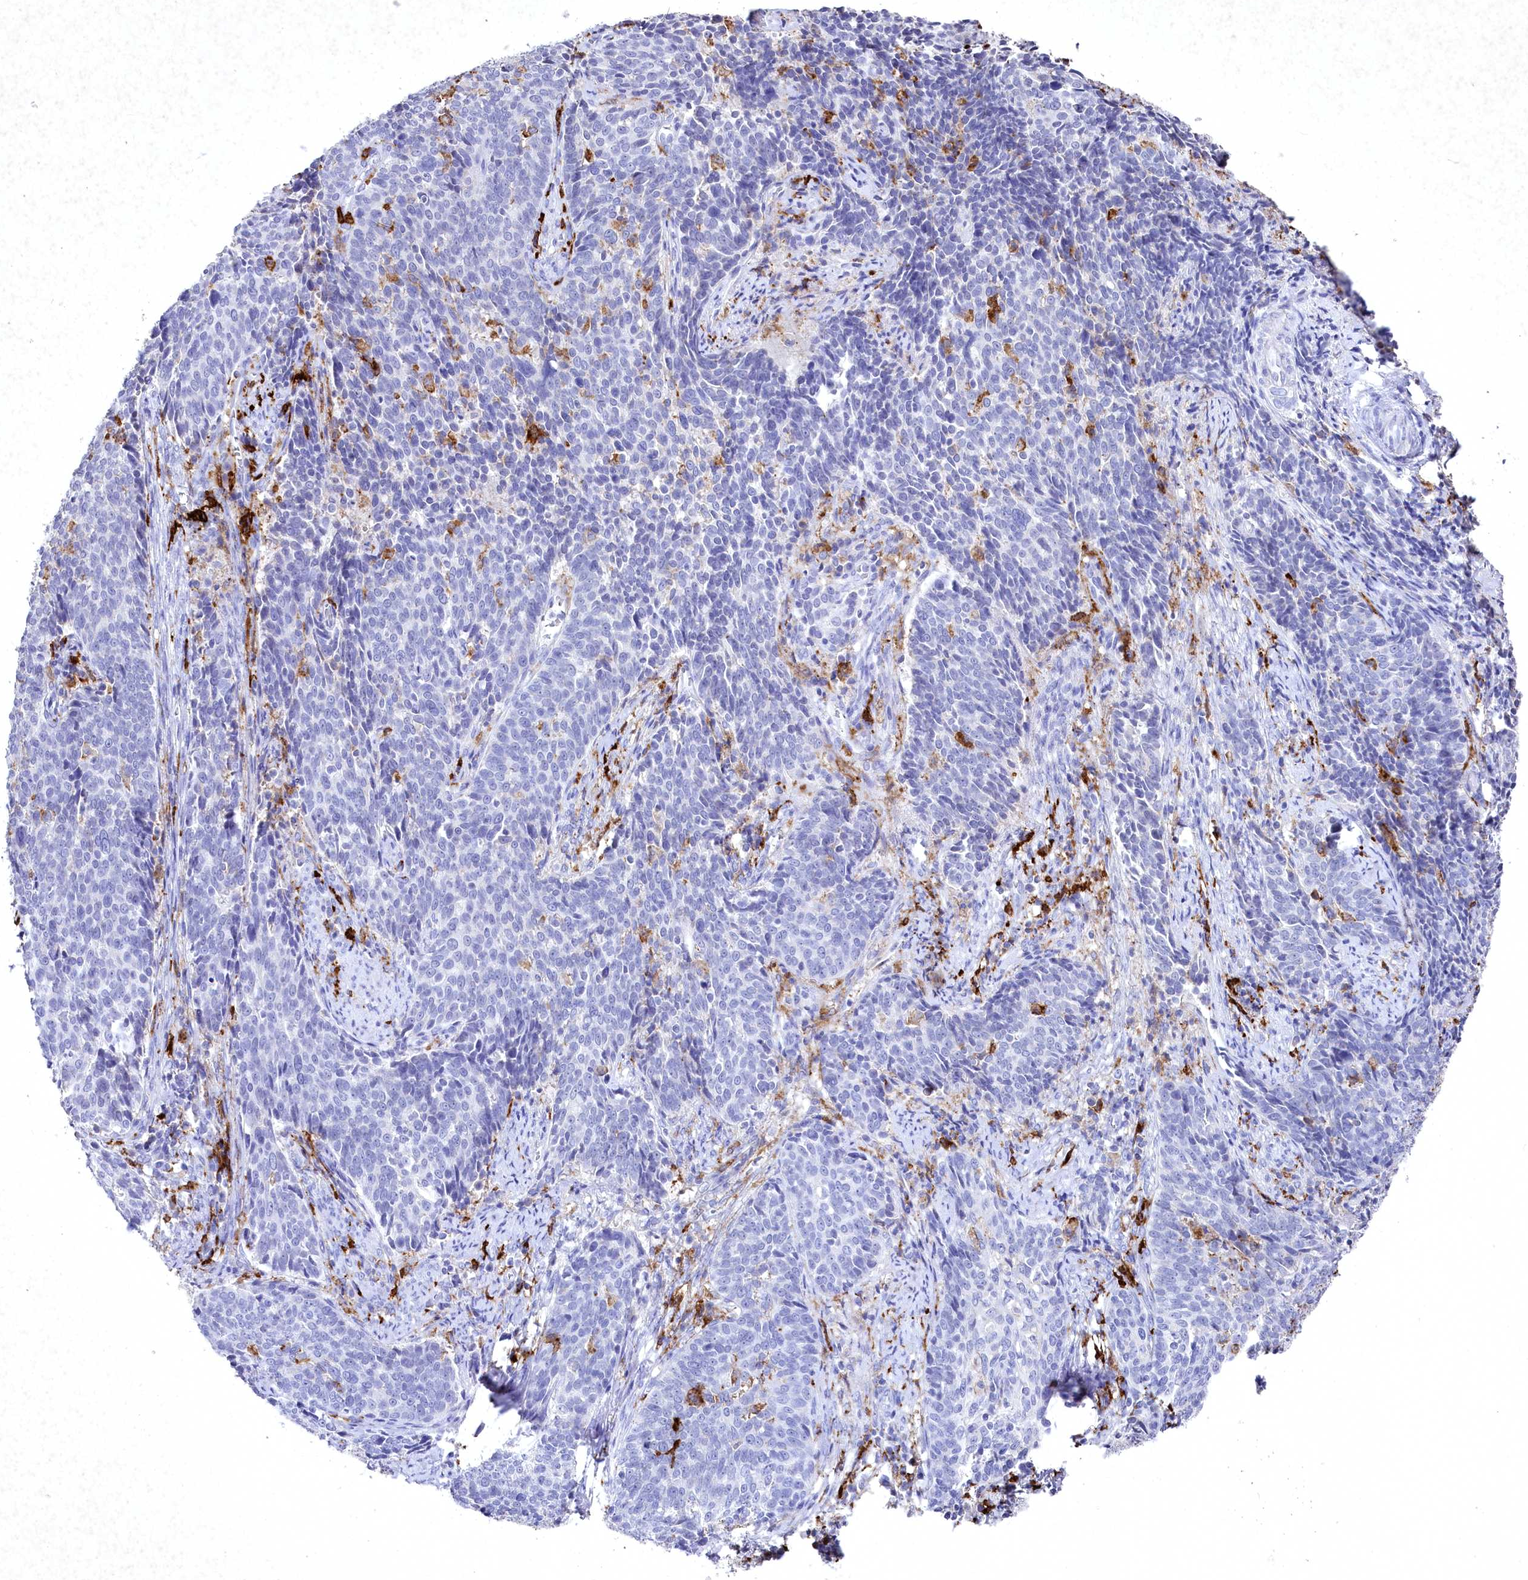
{"staining": {"intensity": "negative", "quantity": "none", "location": "none"}, "tissue": "cervical cancer", "cell_type": "Tumor cells", "image_type": "cancer", "snomed": [{"axis": "morphology", "description": "Squamous cell carcinoma, NOS"}, {"axis": "topography", "description": "Cervix"}], "caption": "Tumor cells are negative for brown protein staining in cervical cancer.", "gene": "CLEC4M", "patient": {"sex": "female", "age": 39}}